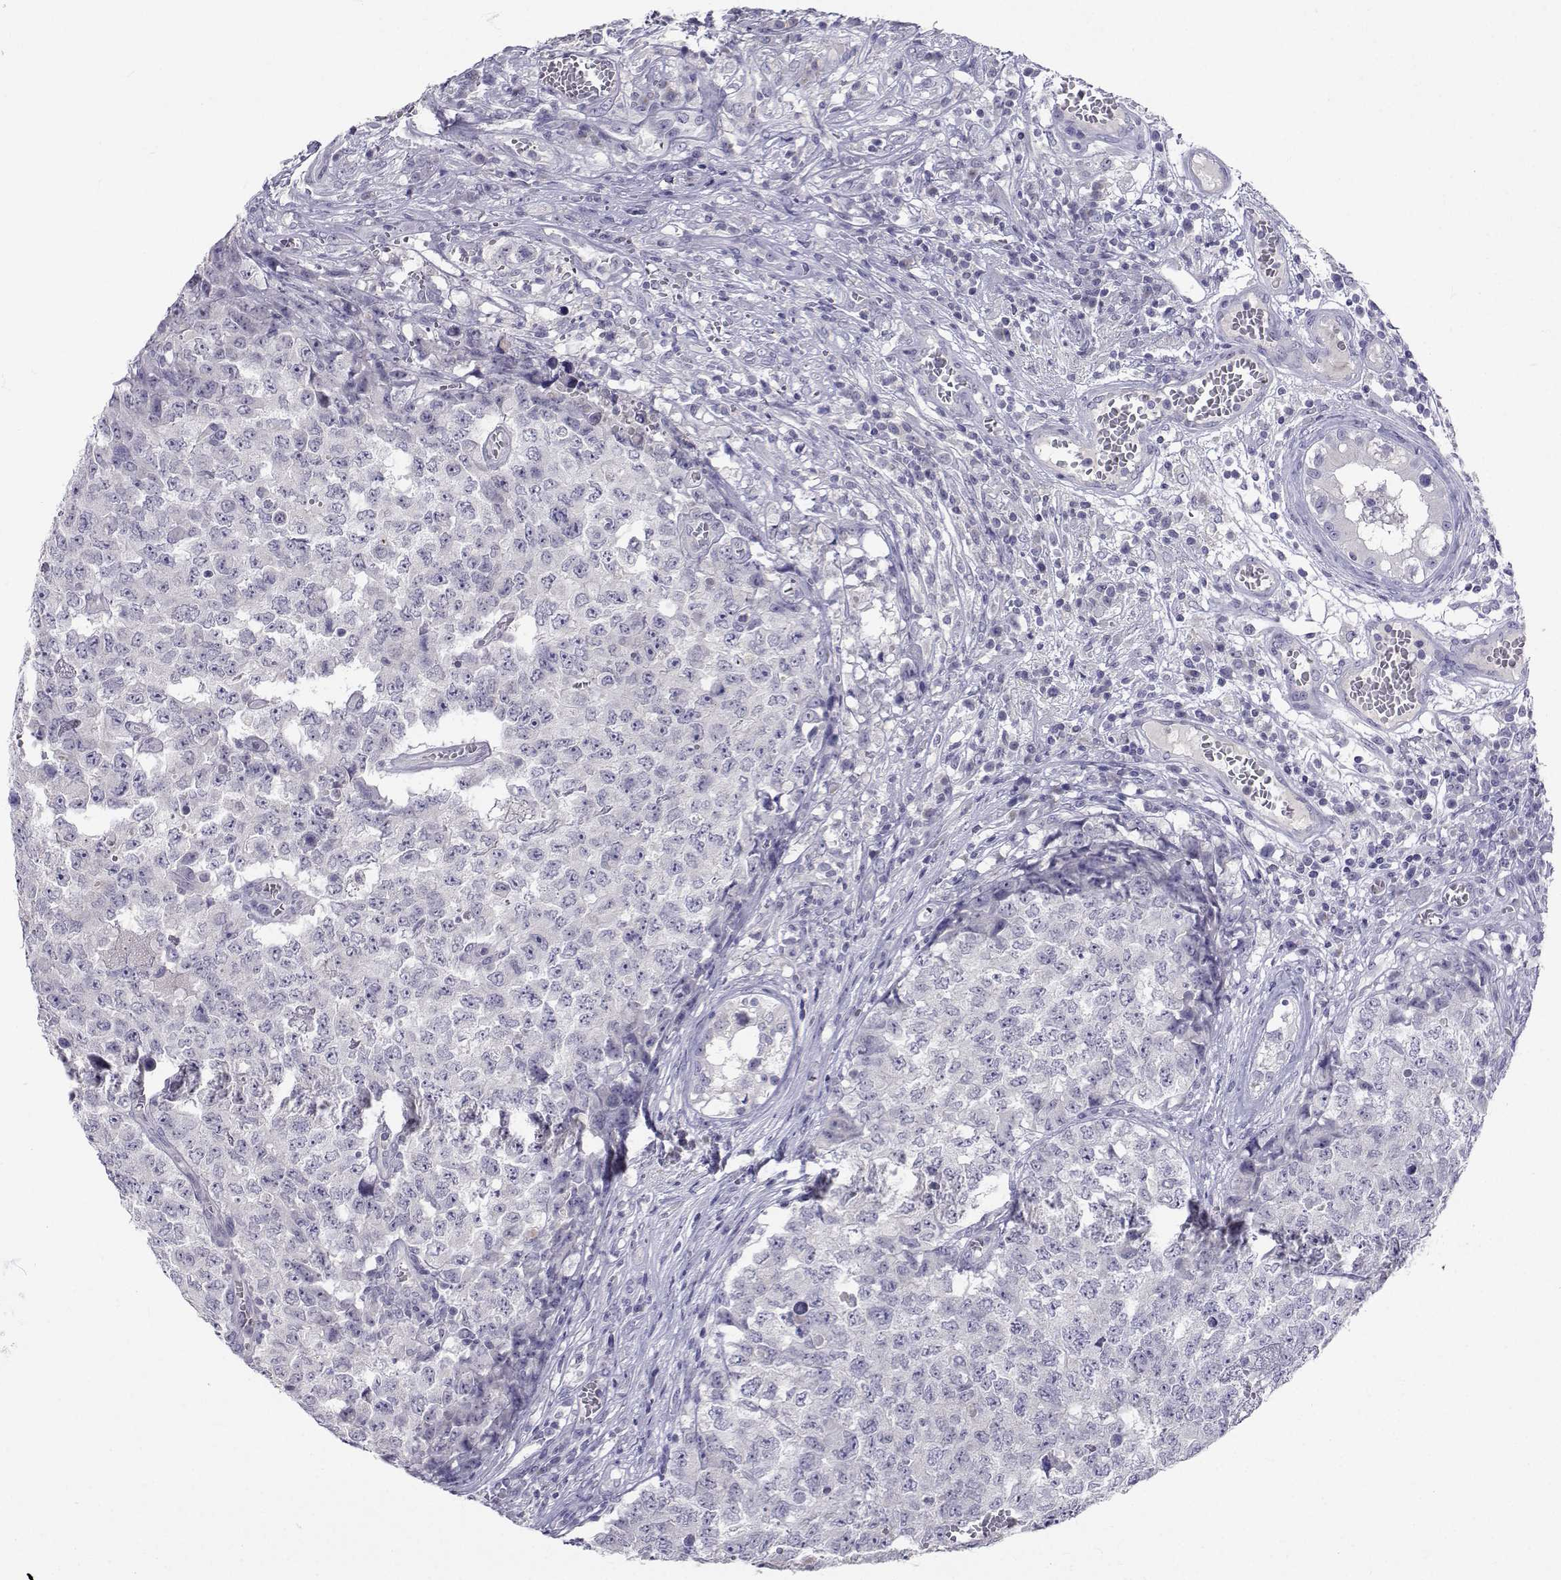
{"staining": {"intensity": "negative", "quantity": "none", "location": "none"}, "tissue": "testis cancer", "cell_type": "Tumor cells", "image_type": "cancer", "snomed": [{"axis": "morphology", "description": "Carcinoma, Embryonal, NOS"}, {"axis": "topography", "description": "Testis"}], "caption": "The immunohistochemistry (IHC) histopathology image has no significant staining in tumor cells of embryonal carcinoma (testis) tissue.", "gene": "SLC6A3", "patient": {"sex": "male", "age": 23}}